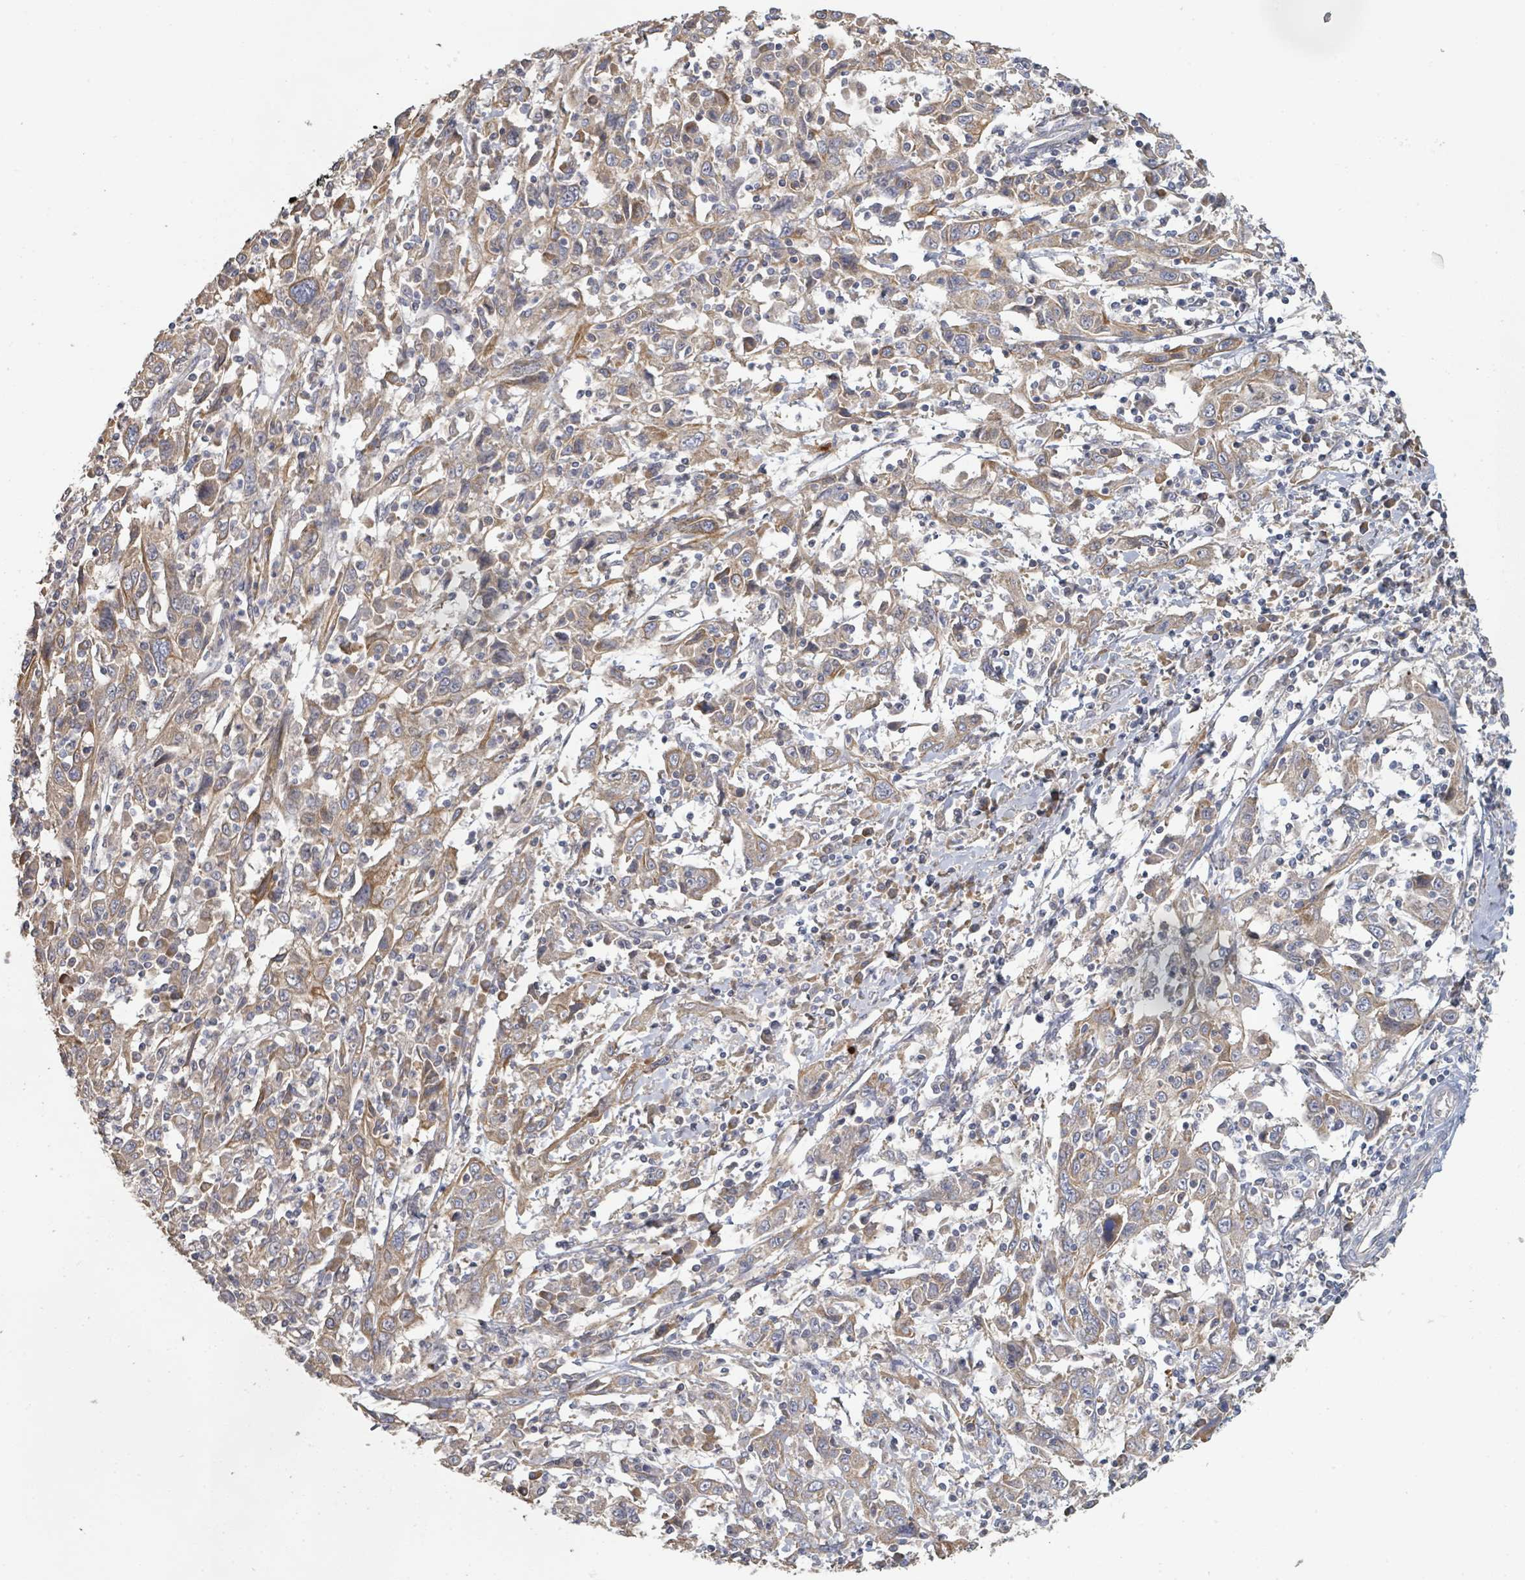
{"staining": {"intensity": "moderate", "quantity": ">75%", "location": "cytoplasmic/membranous"}, "tissue": "cervical cancer", "cell_type": "Tumor cells", "image_type": "cancer", "snomed": [{"axis": "morphology", "description": "Squamous cell carcinoma, NOS"}, {"axis": "topography", "description": "Cervix"}], "caption": "Protein staining of cervical cancer tissue reveals moderate cytoplasmic/membranous positivity in about >75% of tumor cells.", "gene": "KCNS2", "patient": {"sex": "female", "age": 46}}